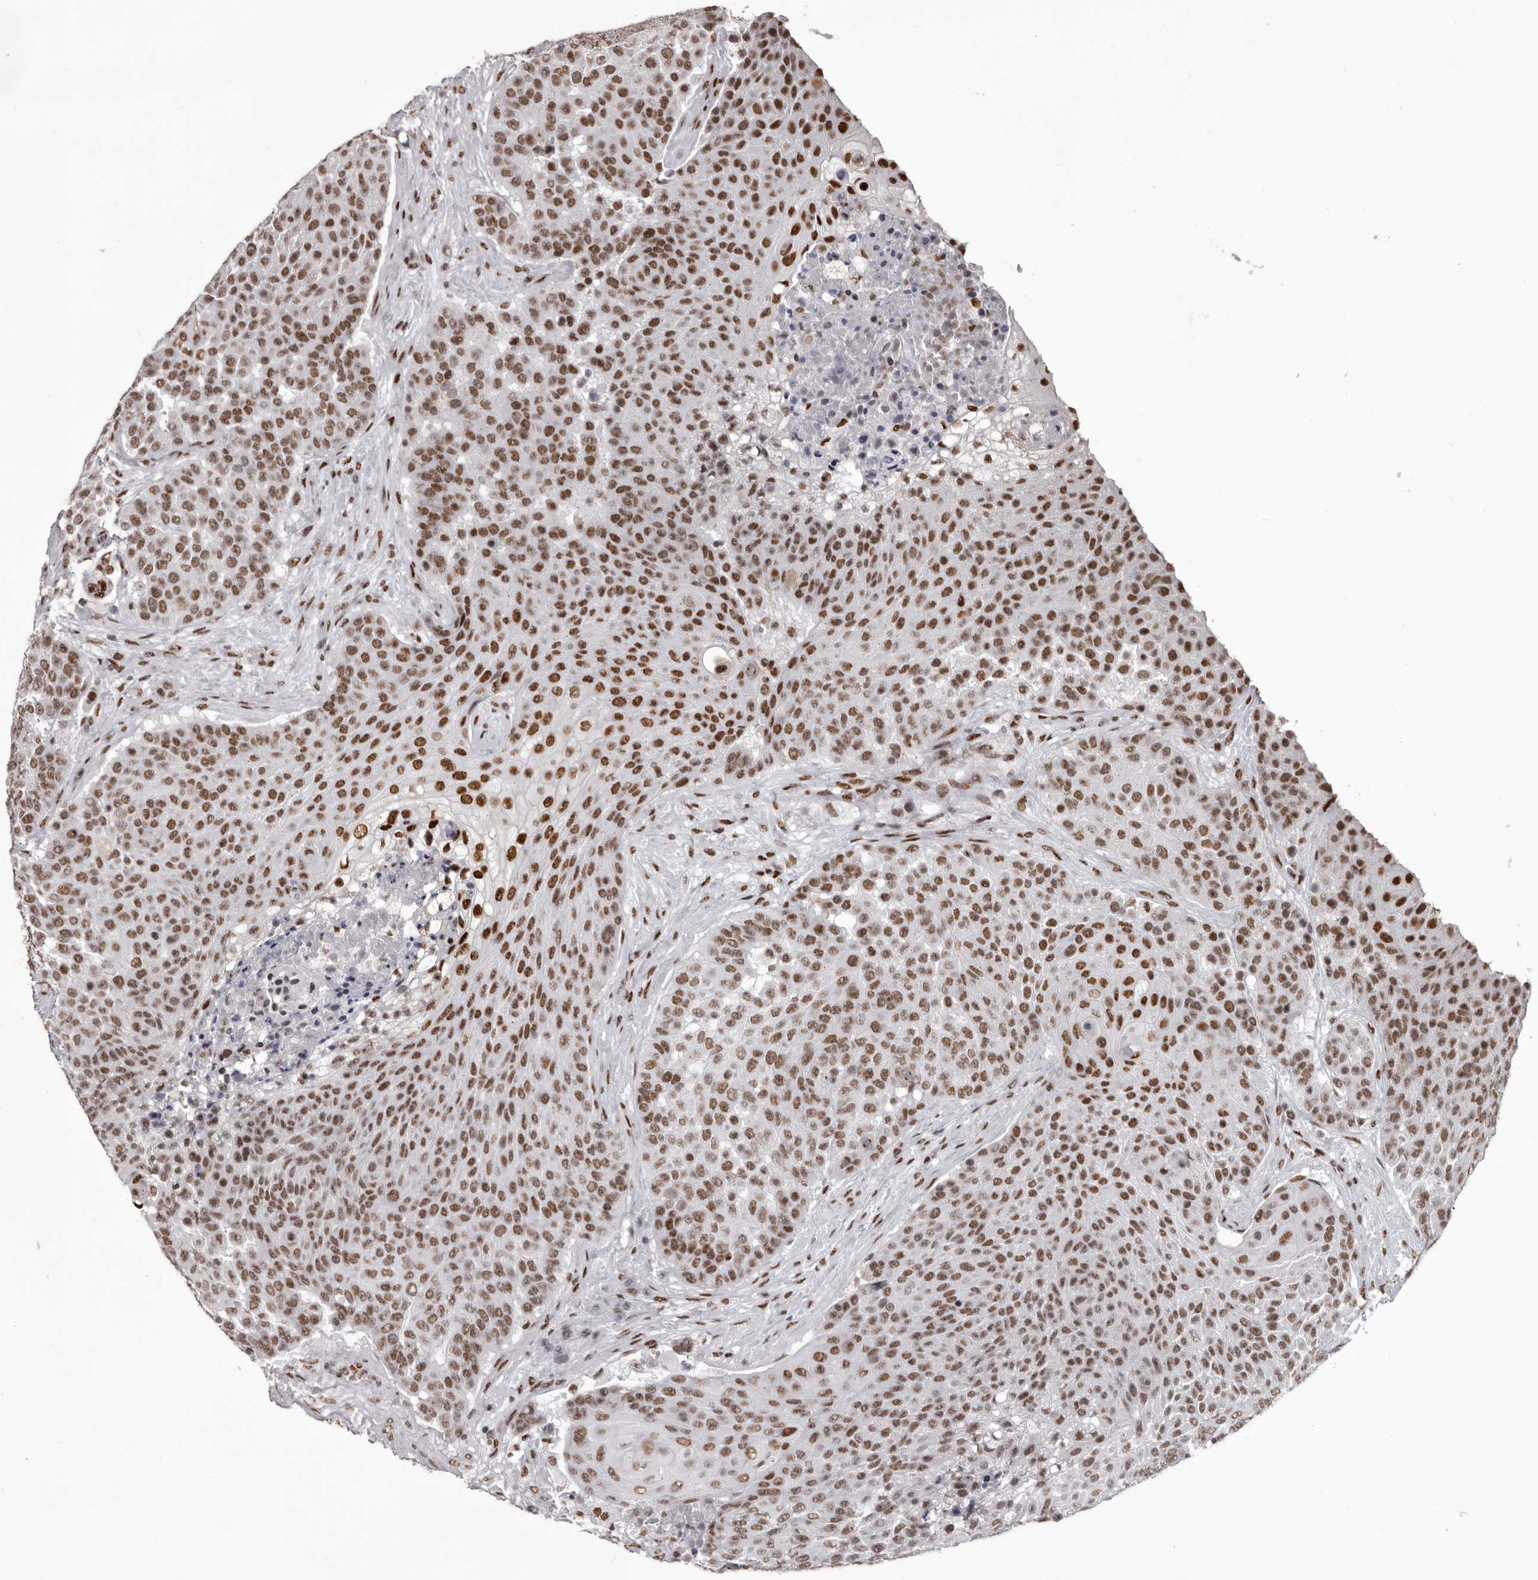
{"staining": {"intensity": "moderate", "quantity": ">75%", "location": "nuclear"}, "tissue": "urothelial cancer", "cell_type": "Tumor cells", "image_type": "cancer", "snomed": [{"axis": "morphology", "description": "Urothelial carcinoma, High grade"}, {"axis": "topography", "description": "Urinary bladder"}], "caption": "Urothelial cancer tissue reveals moderate nuclear expression in about >75% of tumor cells, visualized by immunohistochemistry.", "gene": "NUMA1", "patient": {"sex": "female", "age": 63}}